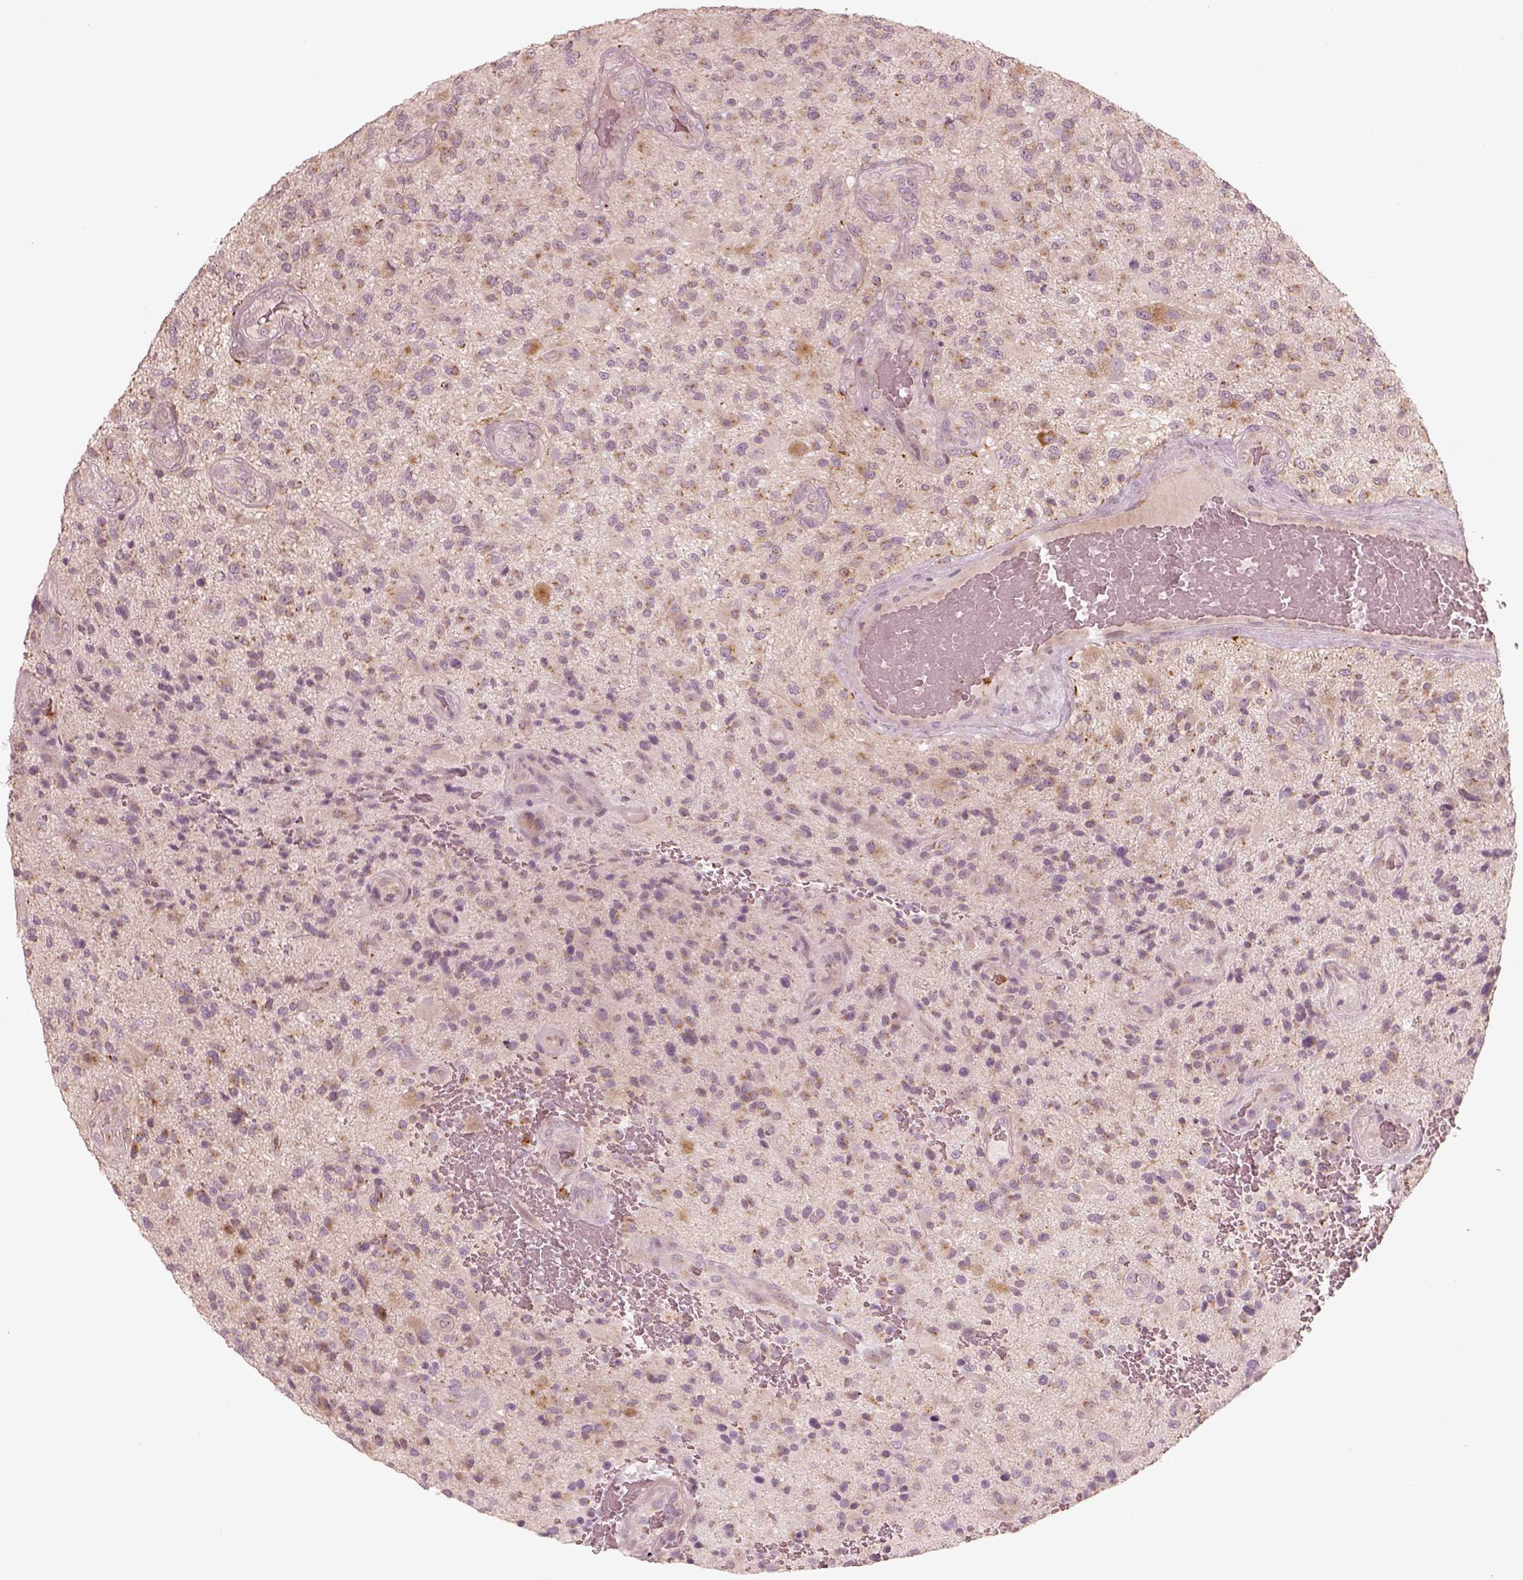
{"staining": {"intensity": "moderate", "quantity": ">75%", "location": "cytoplasmic/membranous"}, "tissue": "glioma", "cell_type": "Tumor cells", "image_type": "cancer", "snomed": [{"axis": "morphology", "description": "Glioma, malignant, High grade"}, {"axis": "topography", "description": "Brain"}], "caption": "Malignant glioma (high-grade) stained with immunohistochemistry shows moderate cytoplasmic/membranous positivity in about >75% of tumor cells. Using DAB (3,3'-diaminobenzidine) (brown) and hematoxylin (blue) stains, captured at high magnification using brightfield microscopy.", "gene": "ABCA7", "patient": {"sex": "male", "age": 47}}